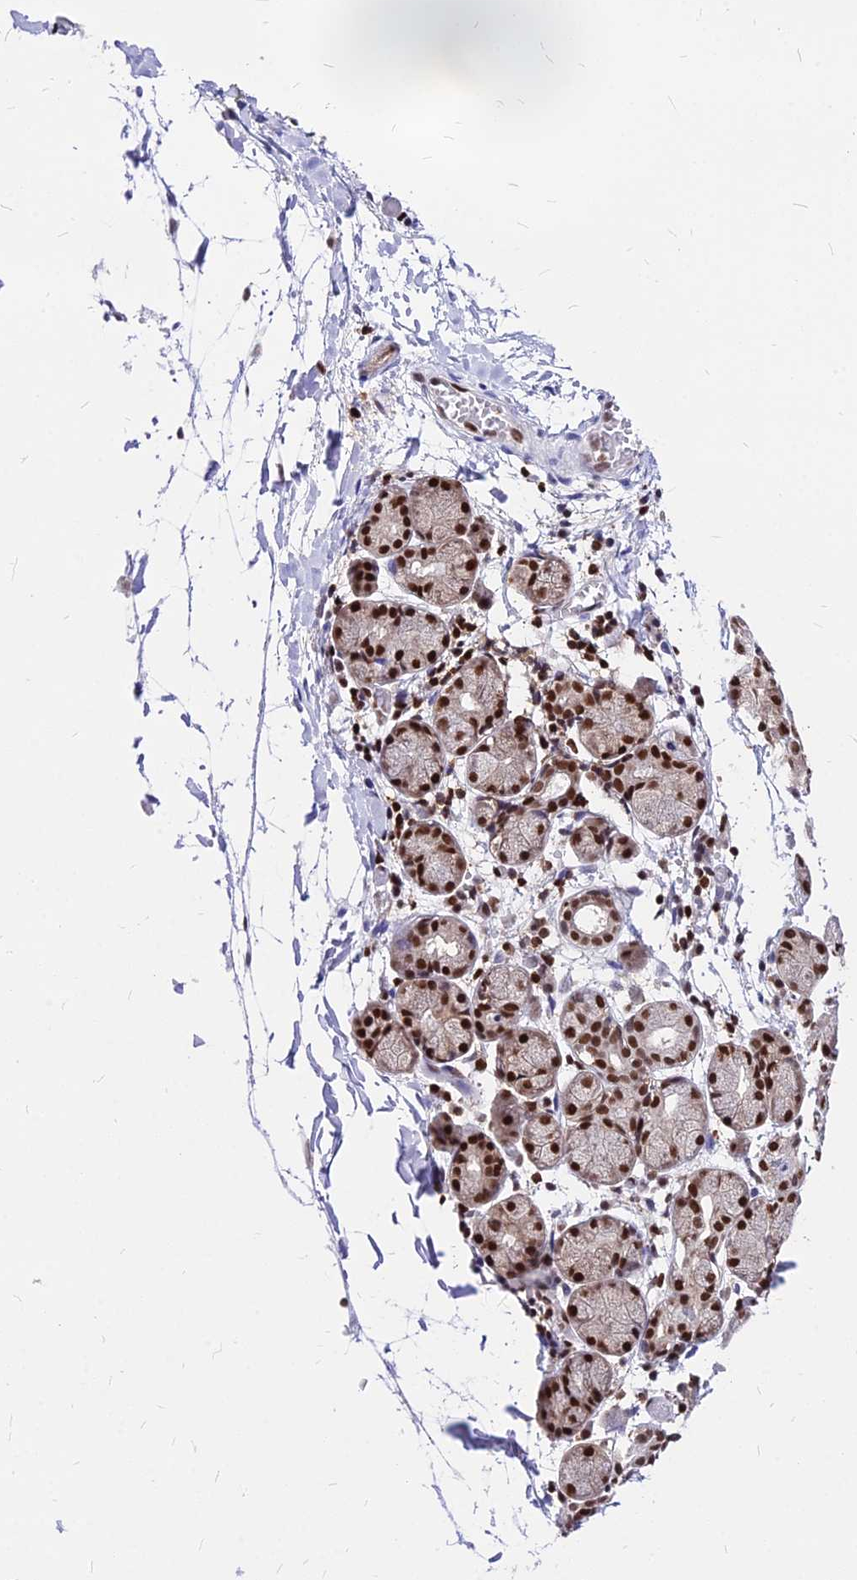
{"staining": {"intensity": "moderate", "quantity": ">75%", "location": "nuclear"}, "tissue": "salivary gland", "cell_type": "Glandular cells", "image_type": "normal", "snomed": [{"axis": "morphology", "description": "Normal tissue, NOS"}, {"axis": "topography", "description": "Salivary gland"}], "caption": "A high-resolution micrograph shows immunohistochemistry staining of benign salivary gland, which exhibits moderate nuclear expression in about >75% of glandular cells.", "gene": "PAXX", "patient": {"sex": "female", "age": 24}}